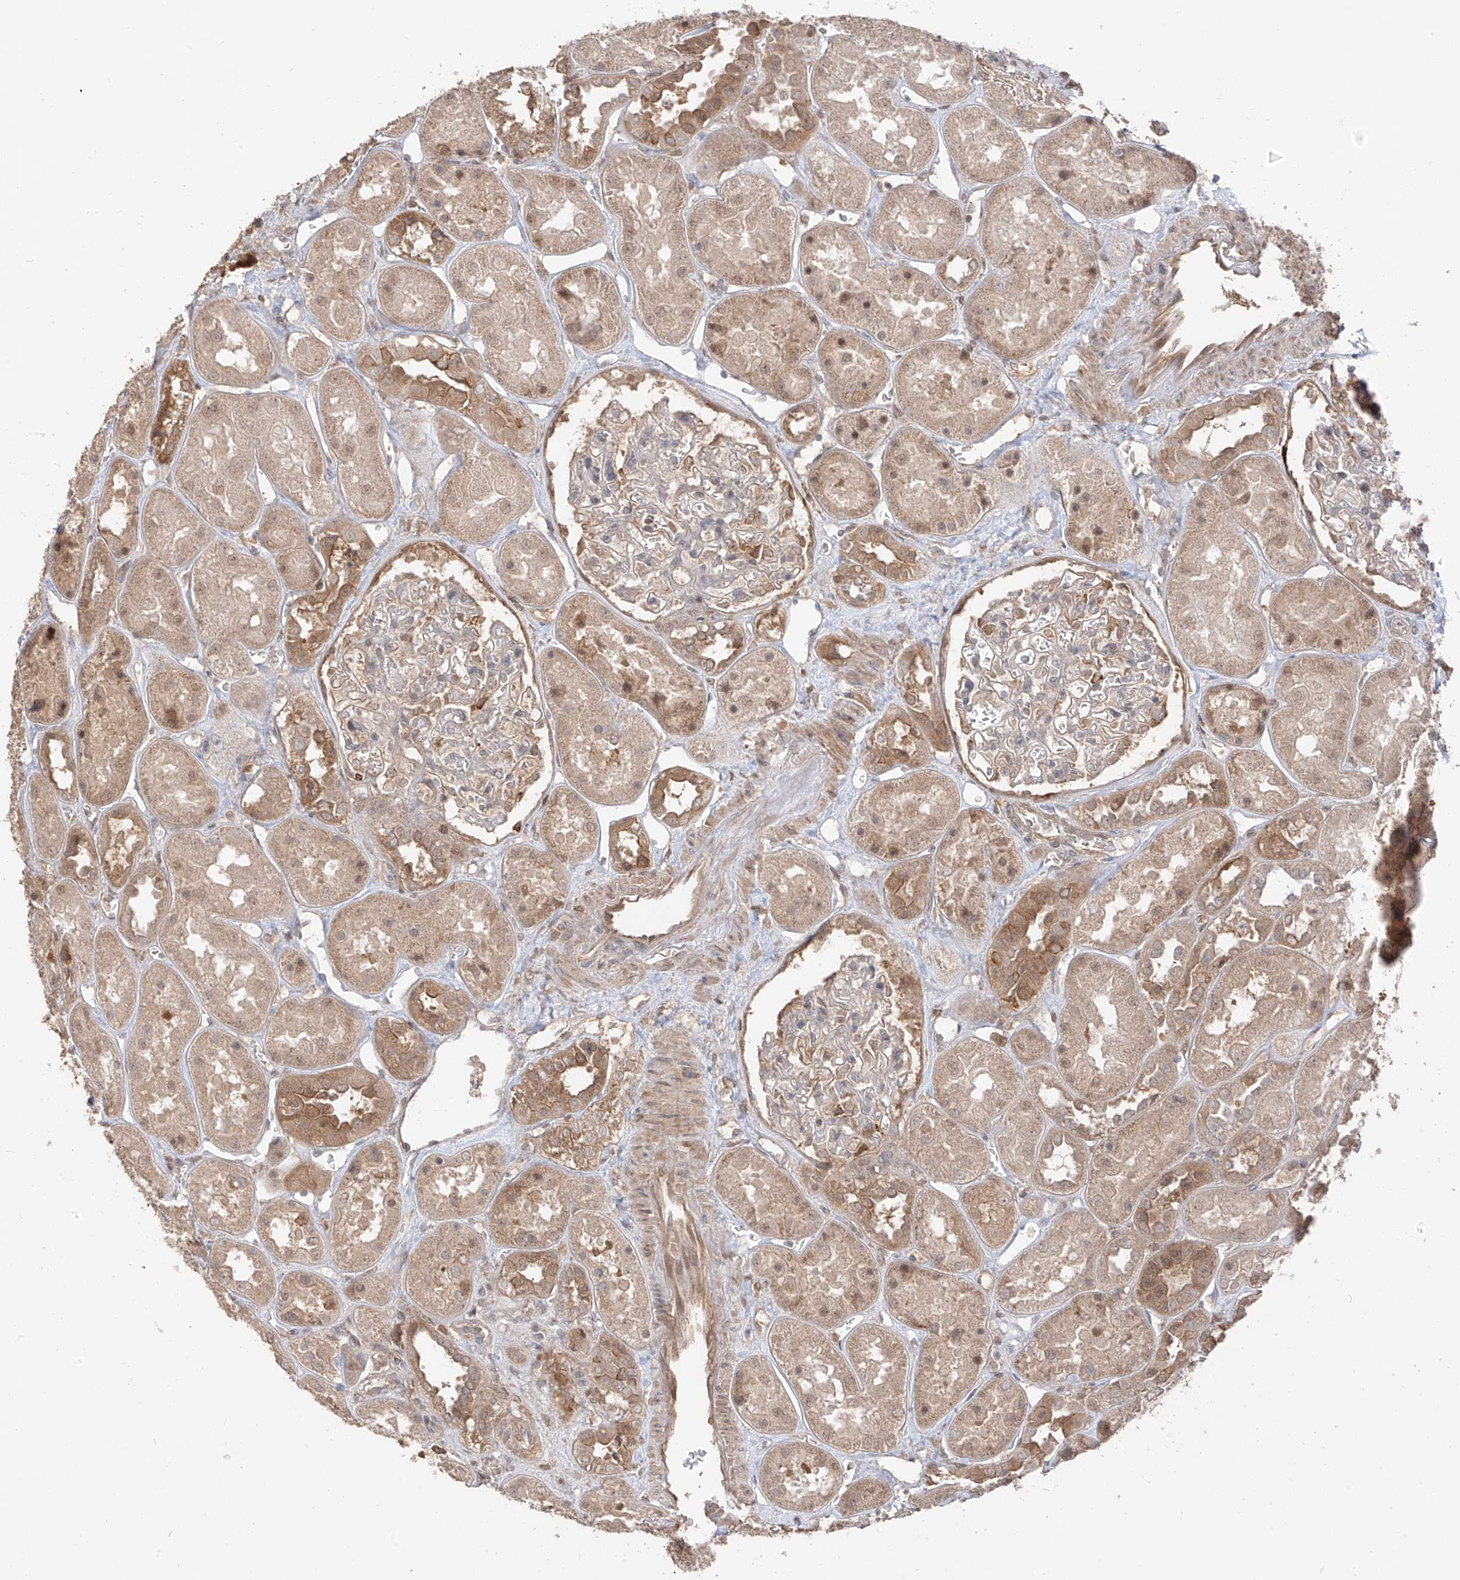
{"staining": {"intensity": "weak", "quantity": "<25%", "location": "cytoplasmic/membranous"}, "tissue": "kidney", "cell_type": "Cells in glomeruli", "image_type": "normal", "snomed": [{"axis": "morphology", "description": "Normal tissue, NOS"}, {"axis": "topography", "description": "Kidney"}], "caption": "The immunohistochemistry histopathology image has no significant staining in cells in glomeruli of kidney.", "gene": "COLGALT2", "patient": {"sex": "male", "age": 70}}